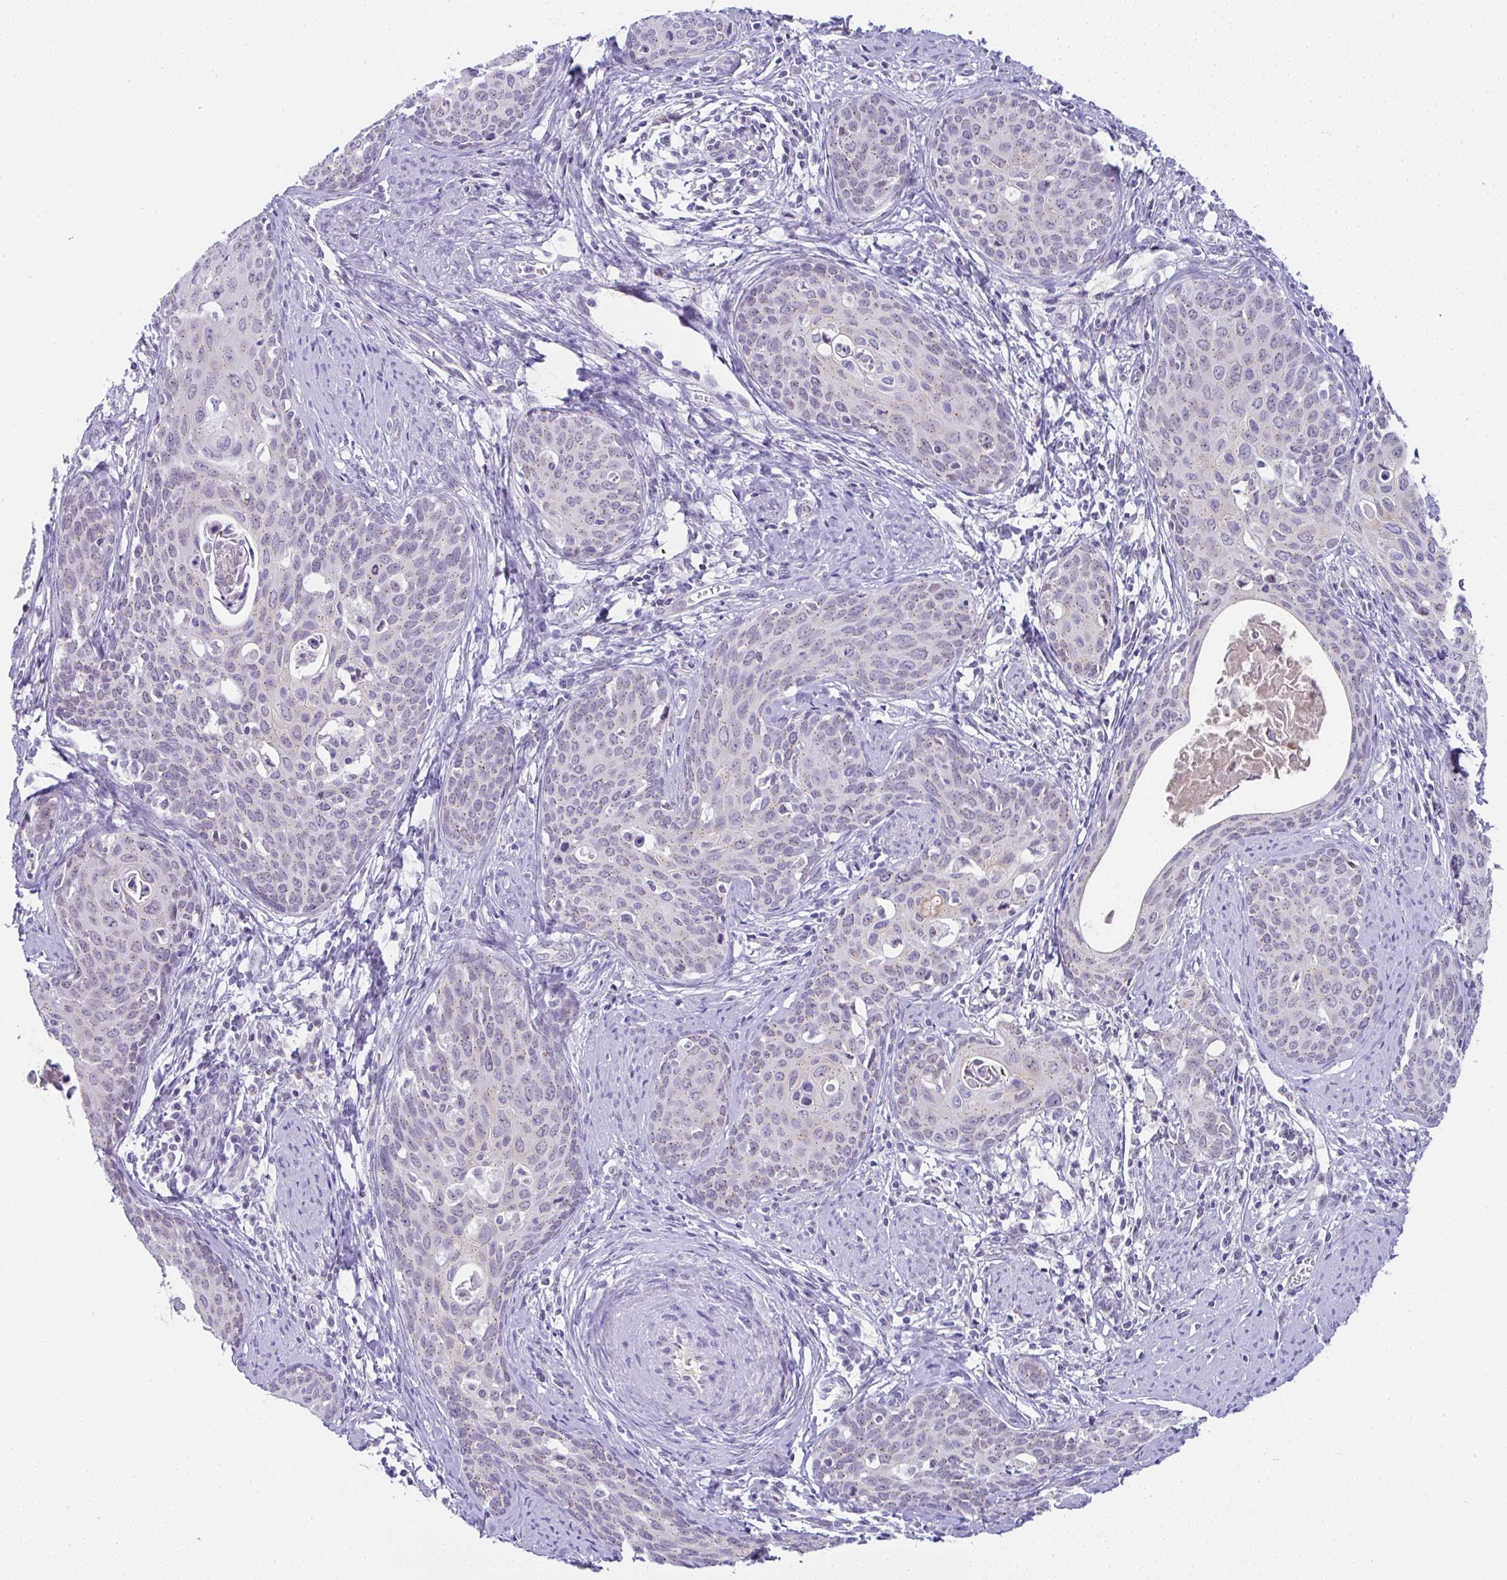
{"staining": {"intensity": "weak", "quantity": "25%-75%", "location": "cytoplasmic/membranous"}, "tissue": "cervical cancer", "cell_type": "Tumor cells", "image_type": "cancer", "snomed": [{"axis": "morphology", "description": "Squamous cell carcinoma, NOS"}, {"axis": "topography", "description": "Cervix"}], "caption": "A high-resolution histopathology image shows immunohistochemistry (IHC) staining of cervical cancer (squamous cell carcinoma), which displays weak cytoplasmic/membranous expression in about 25%-75% of tumor cells. The protein is shown in brown color, while the nuclei are stained blue.", "gene": "FAM177A1", "patient": {"sex": "female", "age": 46}}